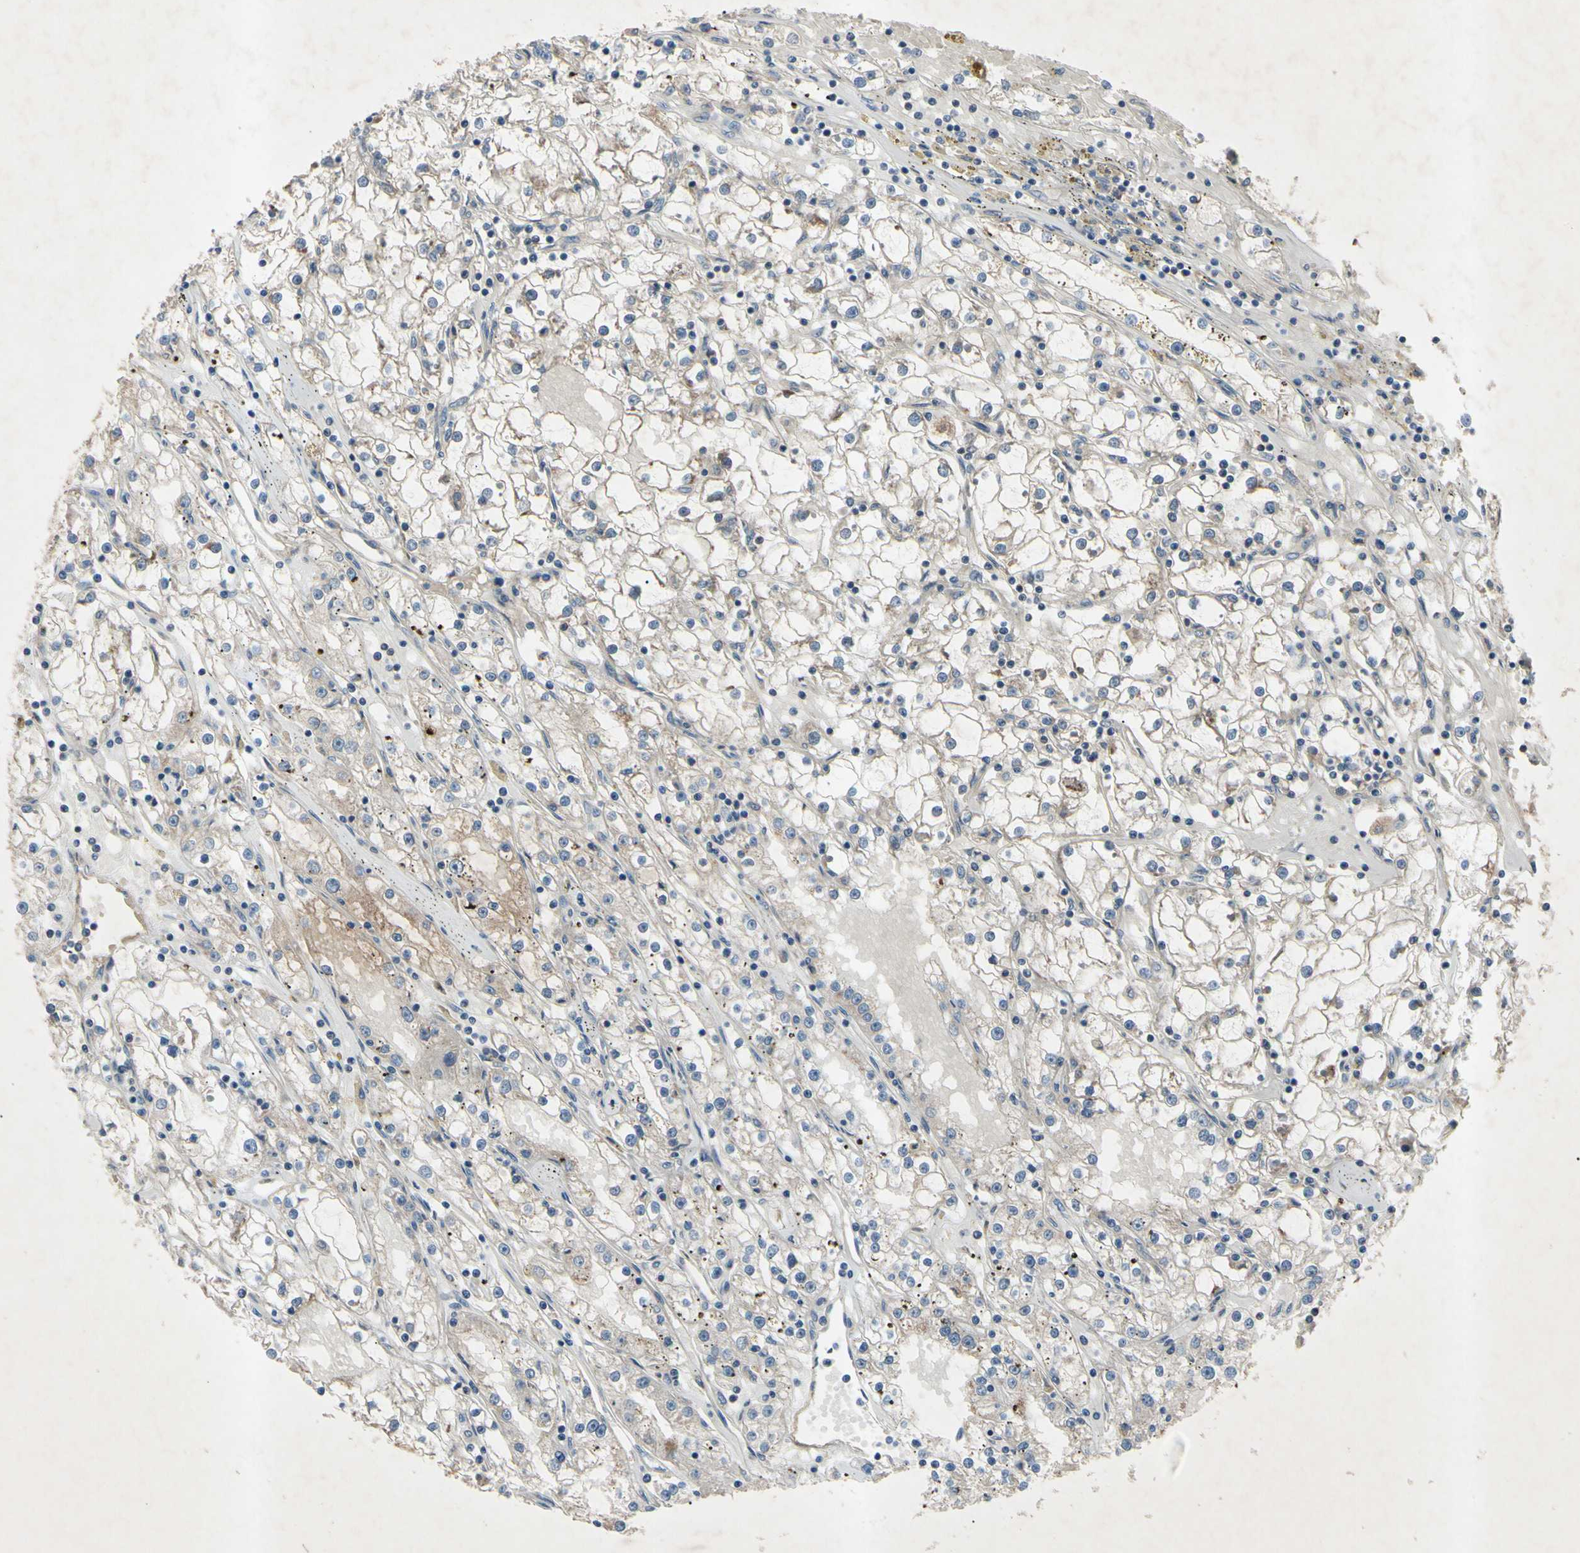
{"staining": {"intensity": "moderate", "quantity": ">75%", "location": "cytoplasmic/membranous"}, "tissue": "renal cancer", "cell_type": "Tumor cells", "image_type": "cancer", "snomed": [{"axis": "morphology", "description": "Adenocarcinoma, NOS"}, {"axis": "topography", "description": "Kidney"}], "caption": "Renal cancer stained with DAB (3,3'-diaminobenzidine) IHC displays medium levels of moderate cytoplasmic/membranous positivity in about >75% of tumor cells.", "gene": "HILPDA", "patient": {"sex": "male", "age": 56}}